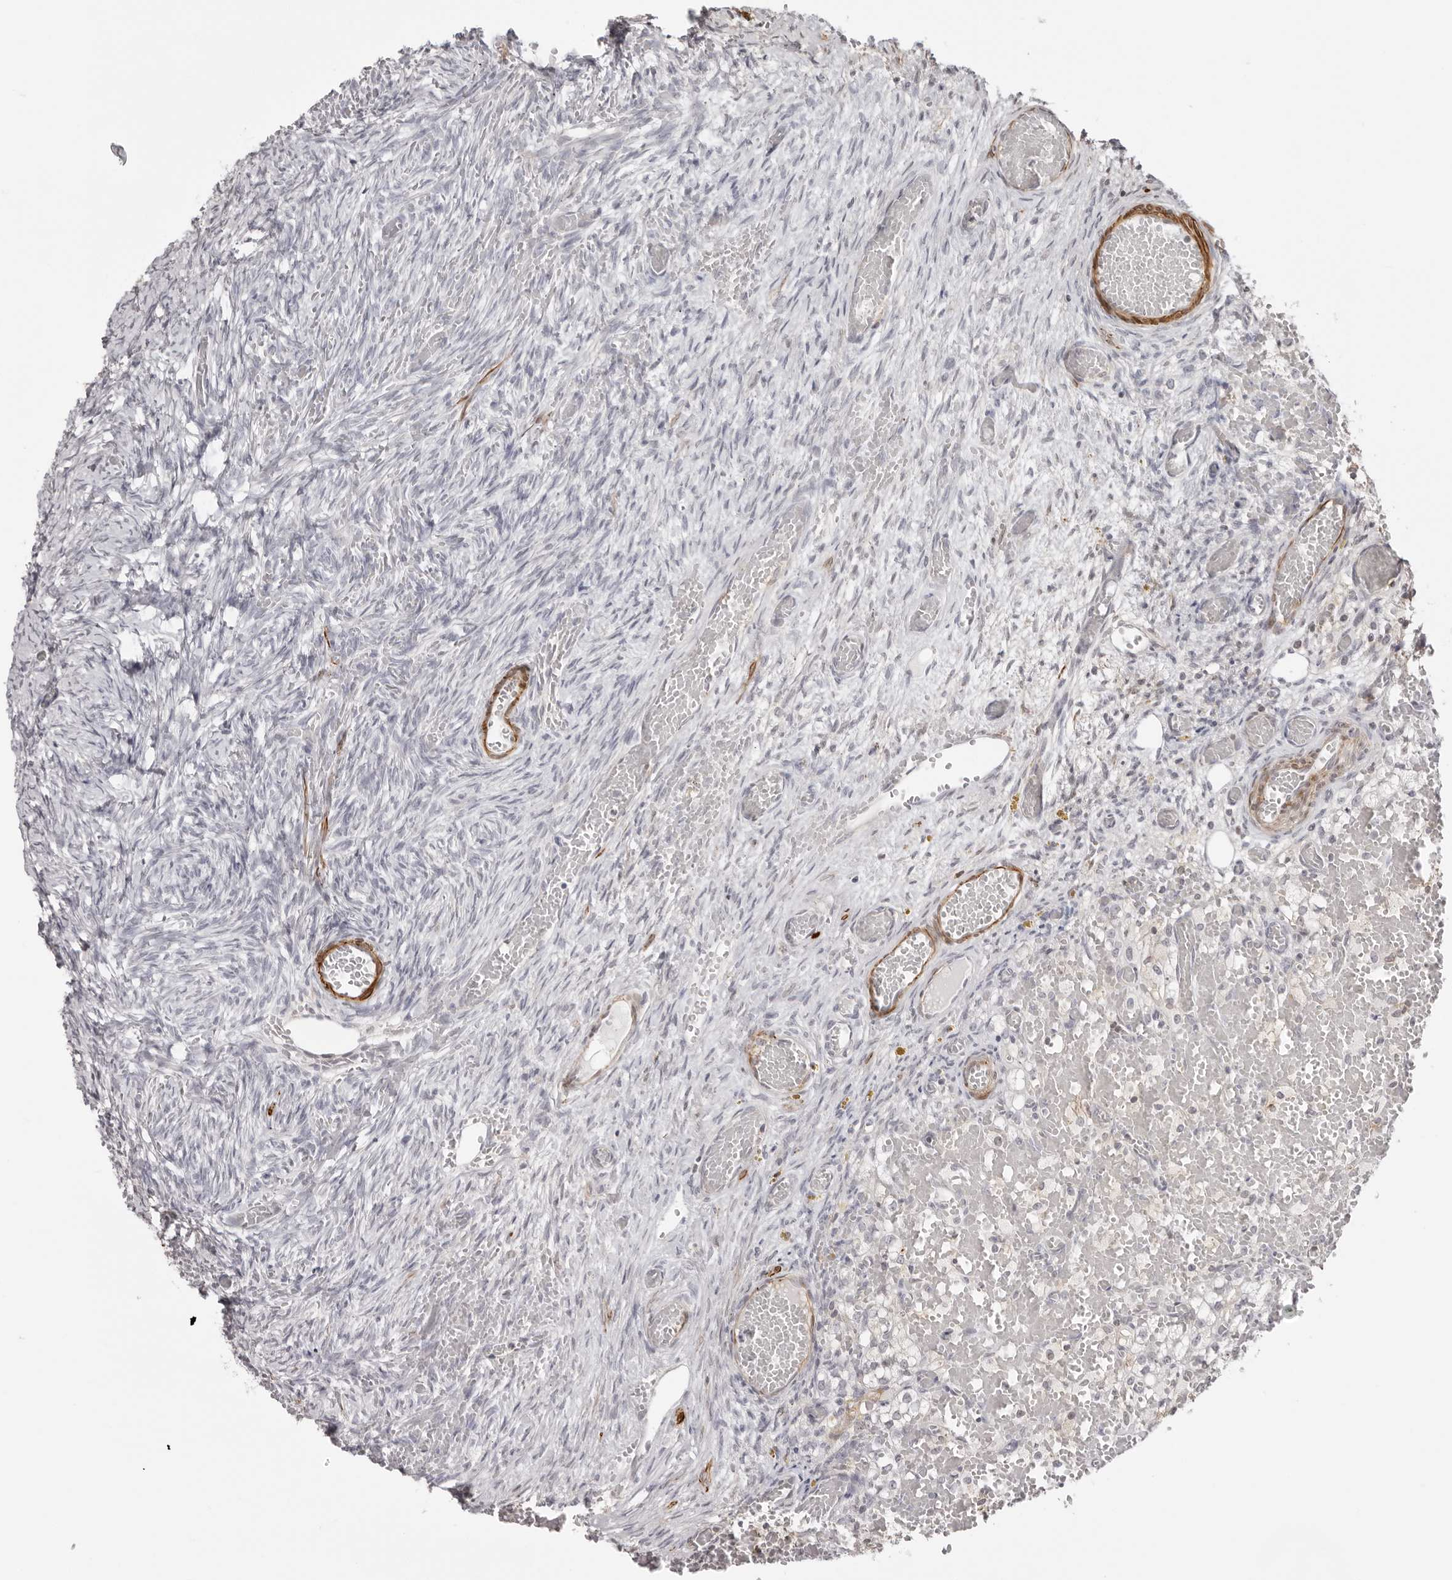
{"staining": {"intensity": "moderate", "quantity": "<25%", "location": "cytoplasmic/membranous"}, "tissue": "ovary", "cell_type": "Ovarian stroma cells", "image_type": "normal", "snomed": [{"axis": "morphology", "description": "Adenocarcinoma, NOS"}, {"axis": "topography", "description": "Endometrium"}], "caption": "This is an image of IHC staining of benign ovary, which shows moderate positivity in the cytoplasmic/membranous of ovarian stroma cells.", "gene": "UNK", "patient": {"sex": "female", "age": 32}}